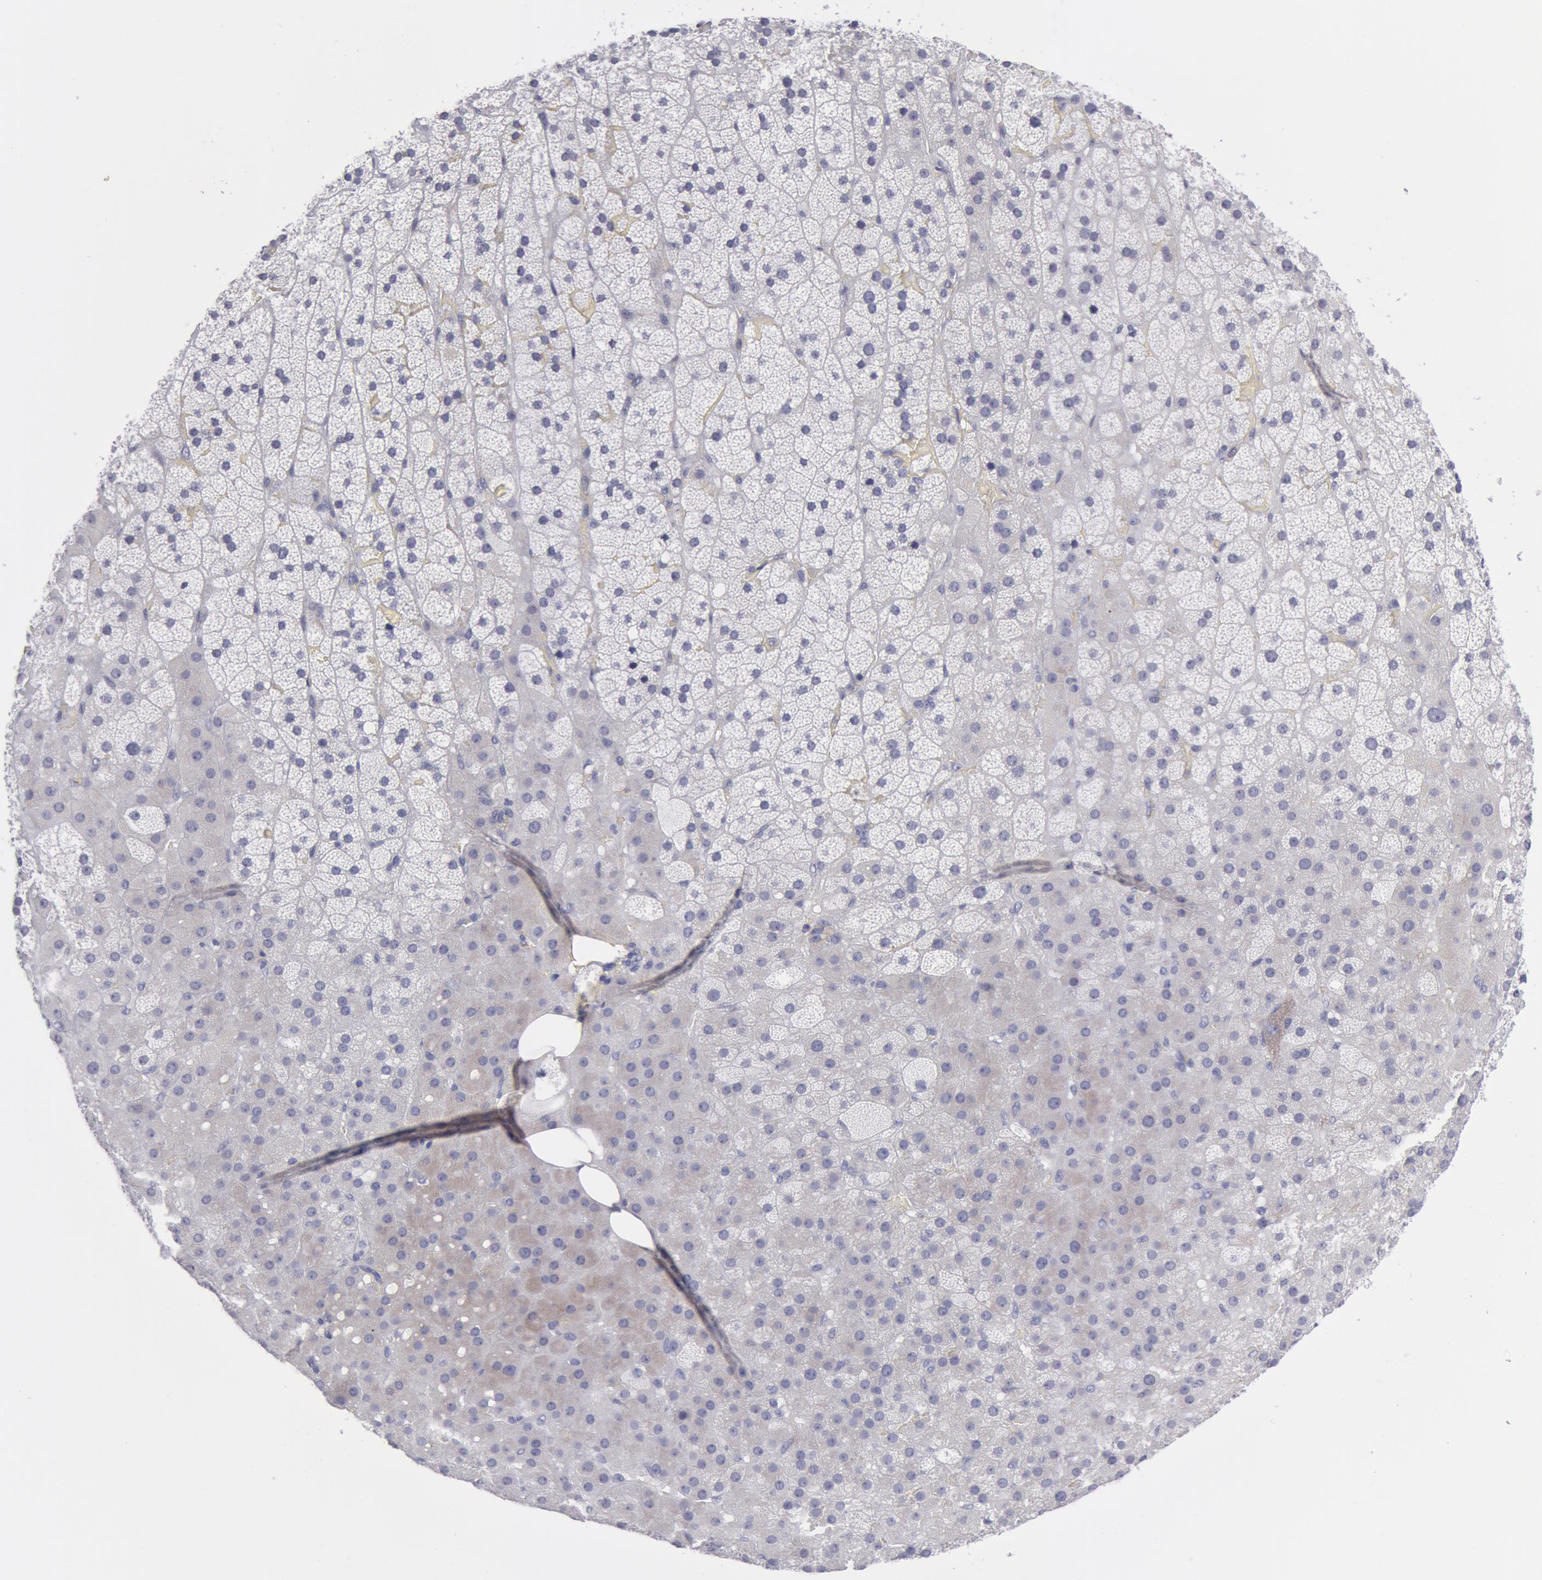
{"staining": {"intensity": "negative", "quantity": "none", "location": "none"}, "tissue": "adrenal gland", "cell_type": "Glandular cells", "image_type": "normal", "snomed": [{"axis": "morphology", "description": "Normal tissue, NOS"}, {"axis": "topography", "description": "Adrenal gland"}], "caption": "Immunohistochemistry (IHC) of unremarkable adrenal gland displays no staining in glandular cells. (Immunohistochemistry, brightfield microscopy, high magnification).", "gene": "SMC1B", "patient": {"sex": "male", "age": 35}}